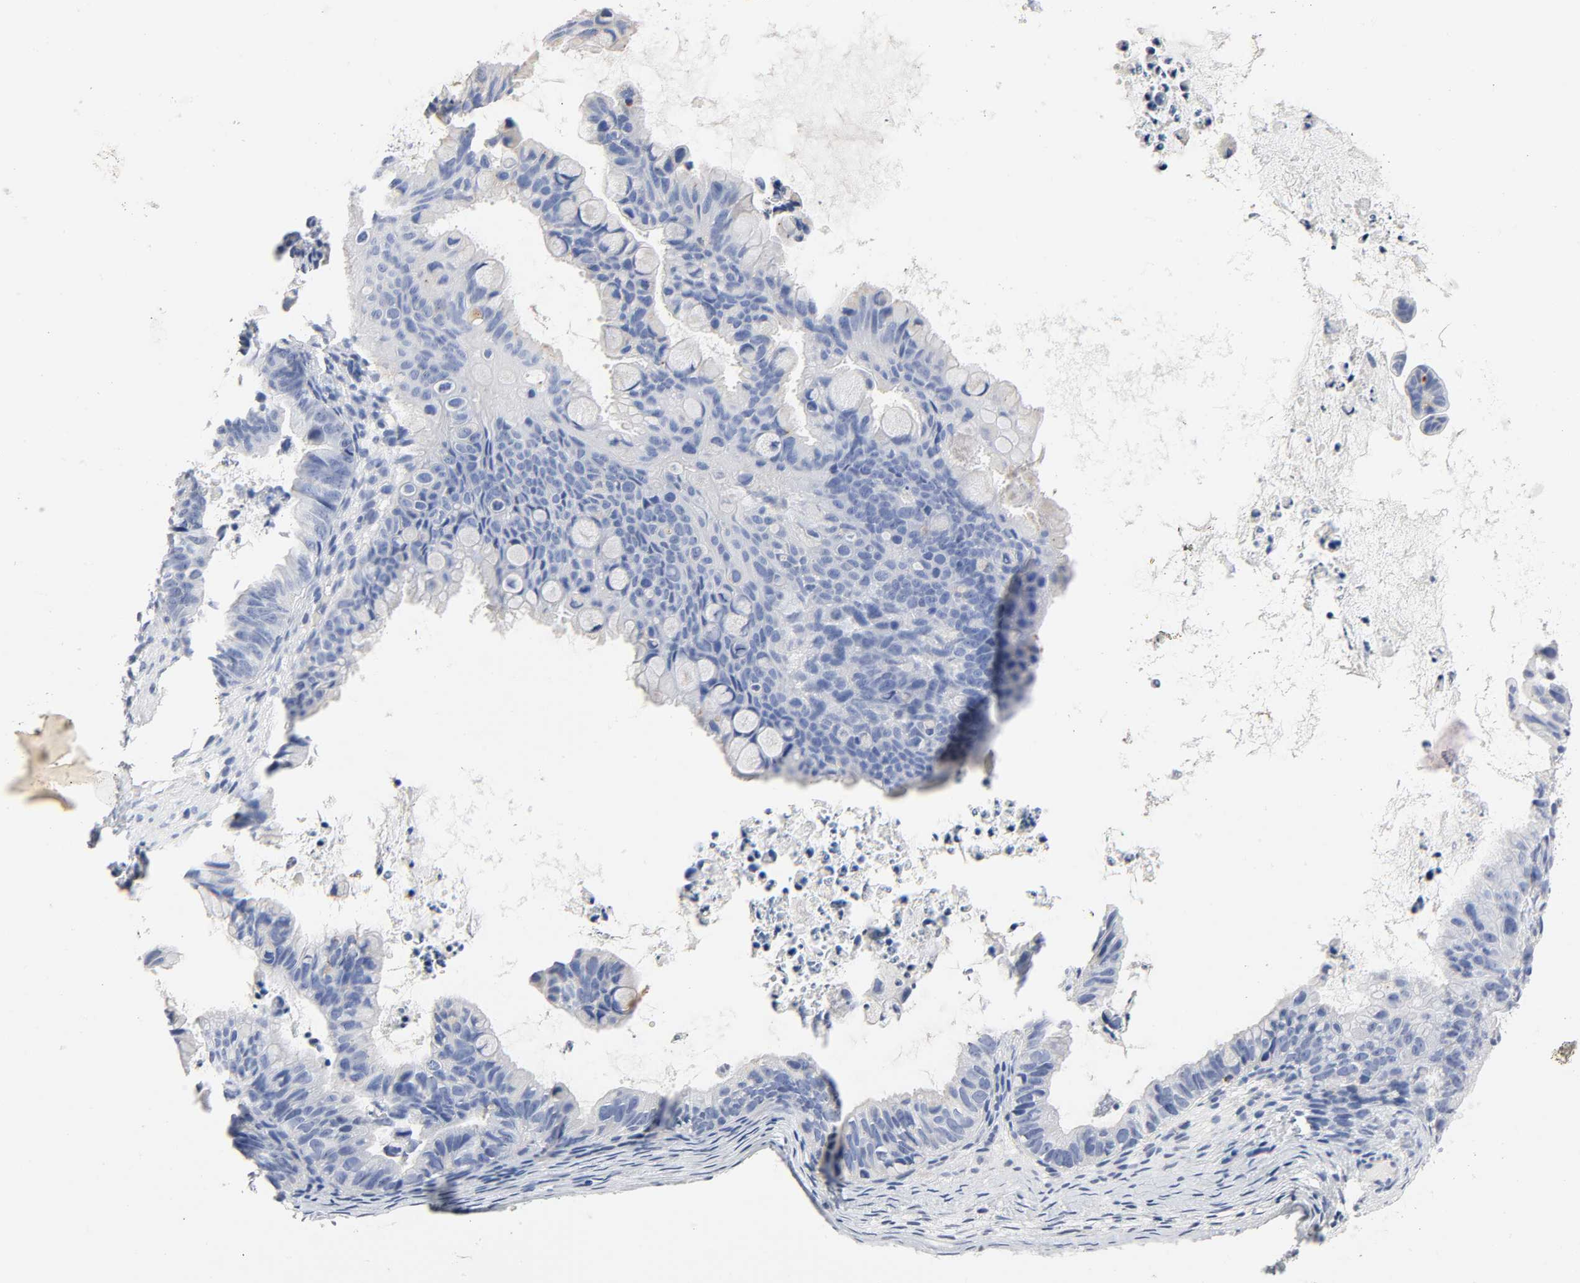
{"staining": {"intensity": "negative", "quantity": "none", "location": "none"}, "tissue": "ovarian cancer", "cell_type": "Tumor cells", "image_type": "cancer", "snomed": [{"axis": "morphology", "description": "Cystadenocarcinoma, mucinous, NOS"}, {"axis": "topography", "description": "Ovary"}], "caption": "IHC photomicrograph of human ovarian cancer (mucinous cystadenocarcinoma) stained for a protein (brown), which reveals no staining in tumor cells.", "gene": "PLP1", "patient": {"sex": "female", "age": 36}}